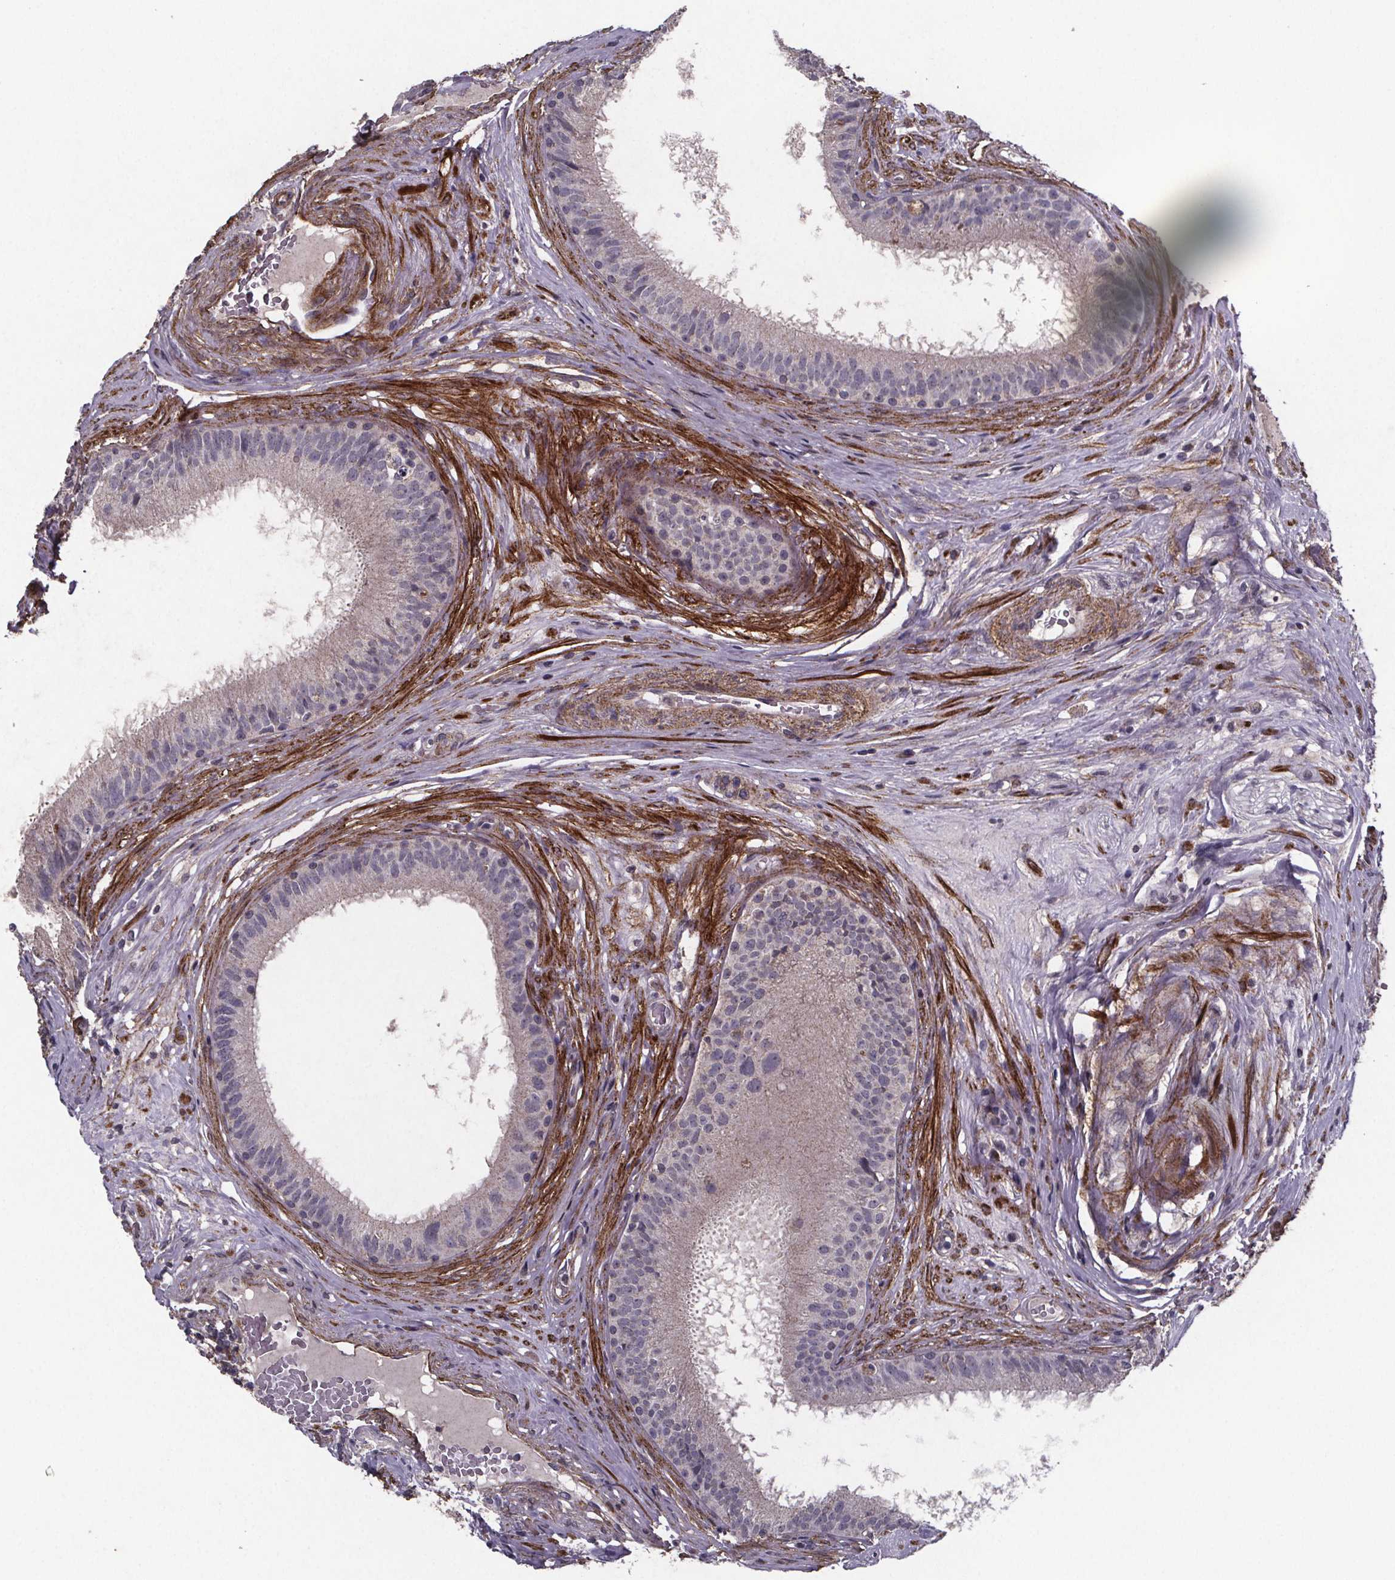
{"staining": {"intensity": "negative", "quantity": "none", "location": "none"}, "tissue": "epididymis", "cell_type": "Glandular cells", "image_type": "normal", "snomed": [{"axis": "morphology", "description": "Normal tissue, NOS"}, {"axis": "topography", "description": "Epididymis"}], "caption": "A high-resolution photomicrograph shows IHC staining of unremarkable epididymis, which shows no significant expression in glandular cells.", "gene": "PALLD", "patient": {"sex": "male", "age": 59}}